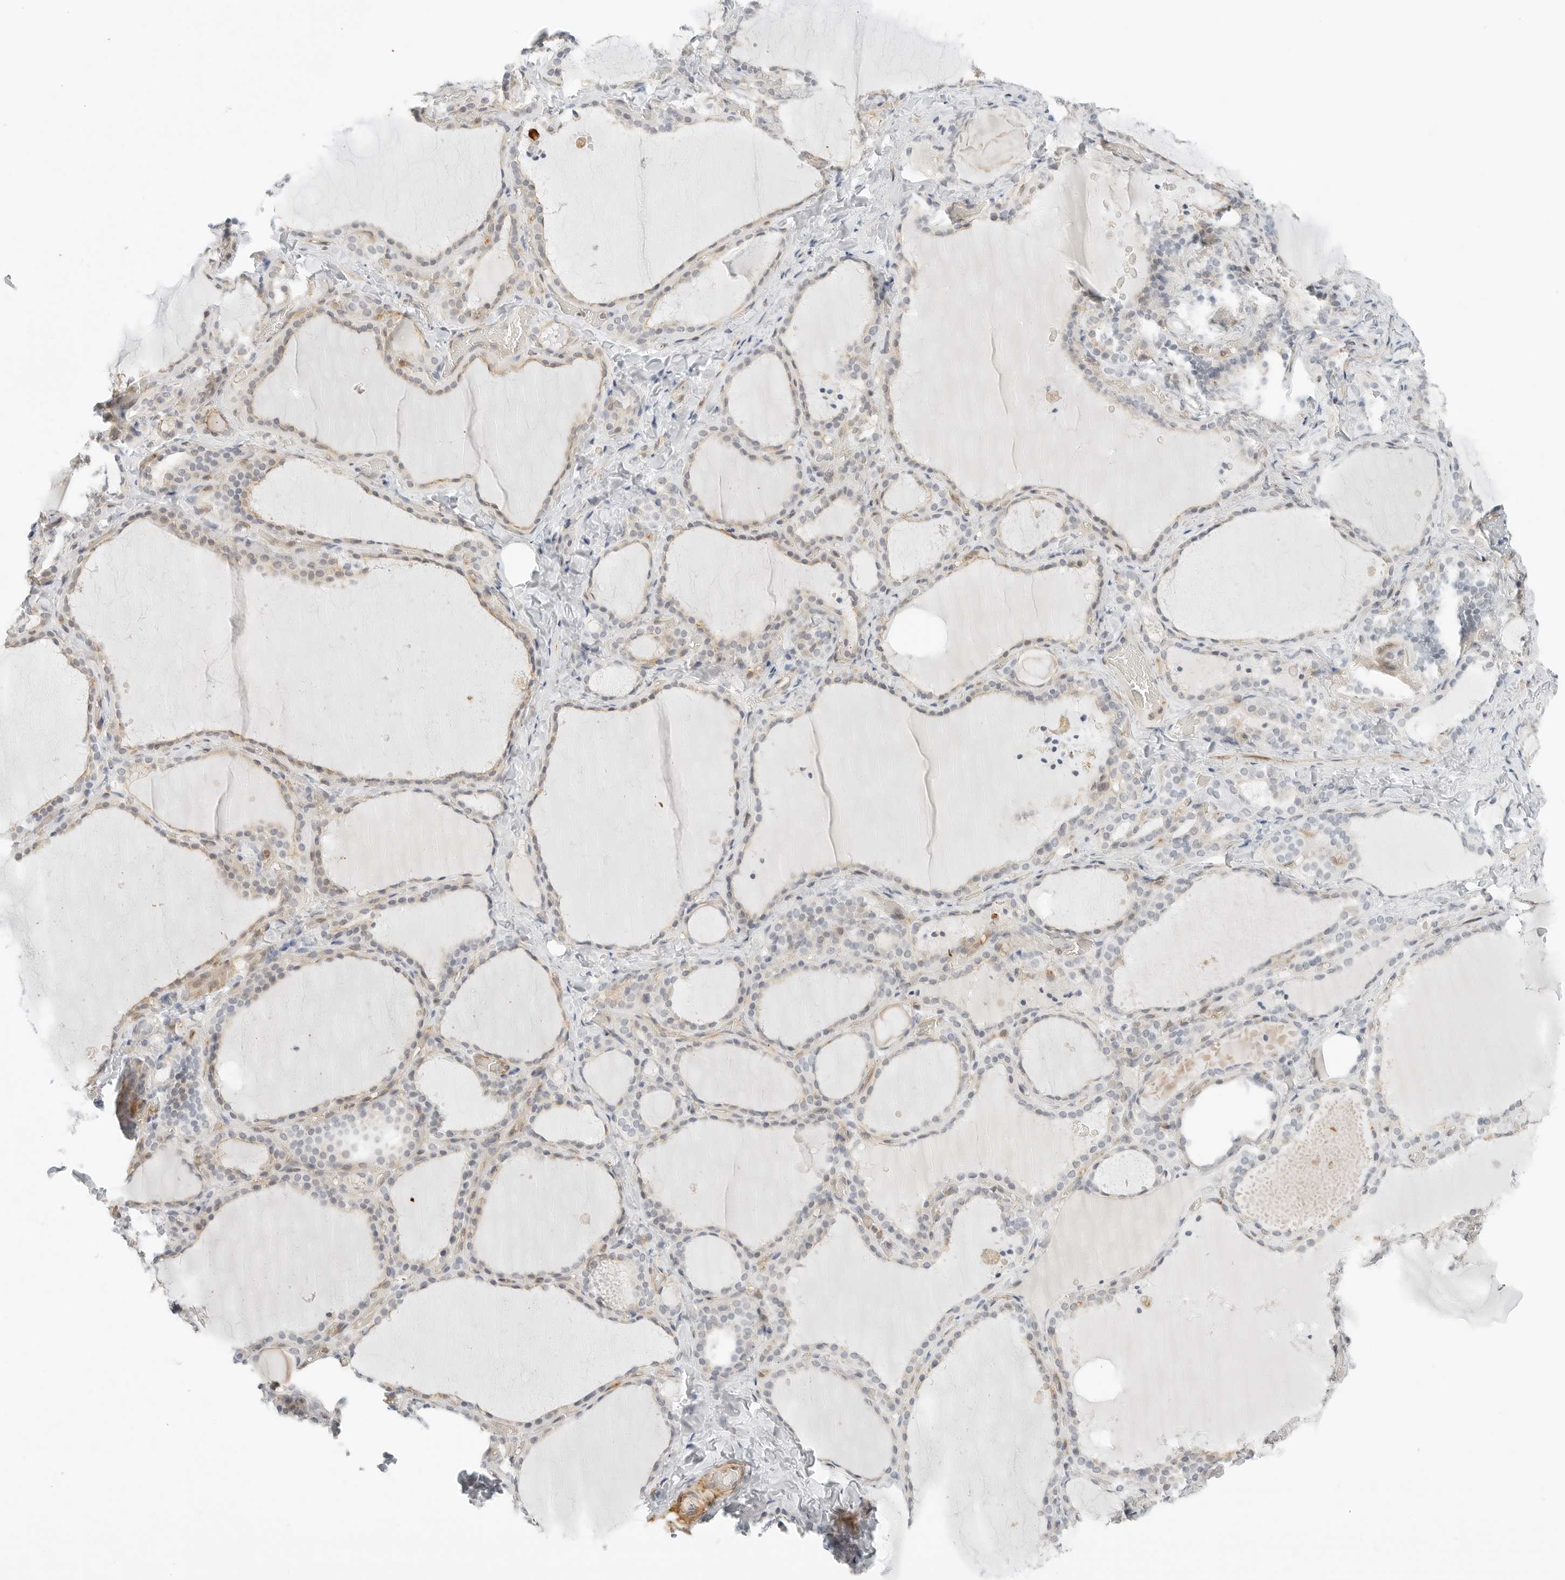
{"staining": {"intensity": "weak", "quantity": "25%-75%", "location": "cytoplasmic/membranous"}, "tissue": "thyroid gland", "cell_type": "Glandular cells", "image_type": "normal", "snomed": [{"axis": "morphology", "description": "Normal tissue, NOS"}, {"axis": "topography", "description": "Thyroid gland"}], "caption": "This is a photomicrograph of immunohistochemistry staining of unremarkable thyroid gland, which shows weak positivity in the cytoplasmic/membranous of glandular cells.", "gene": "IQCC", "patient": {"sex": "female", "age": 22}}